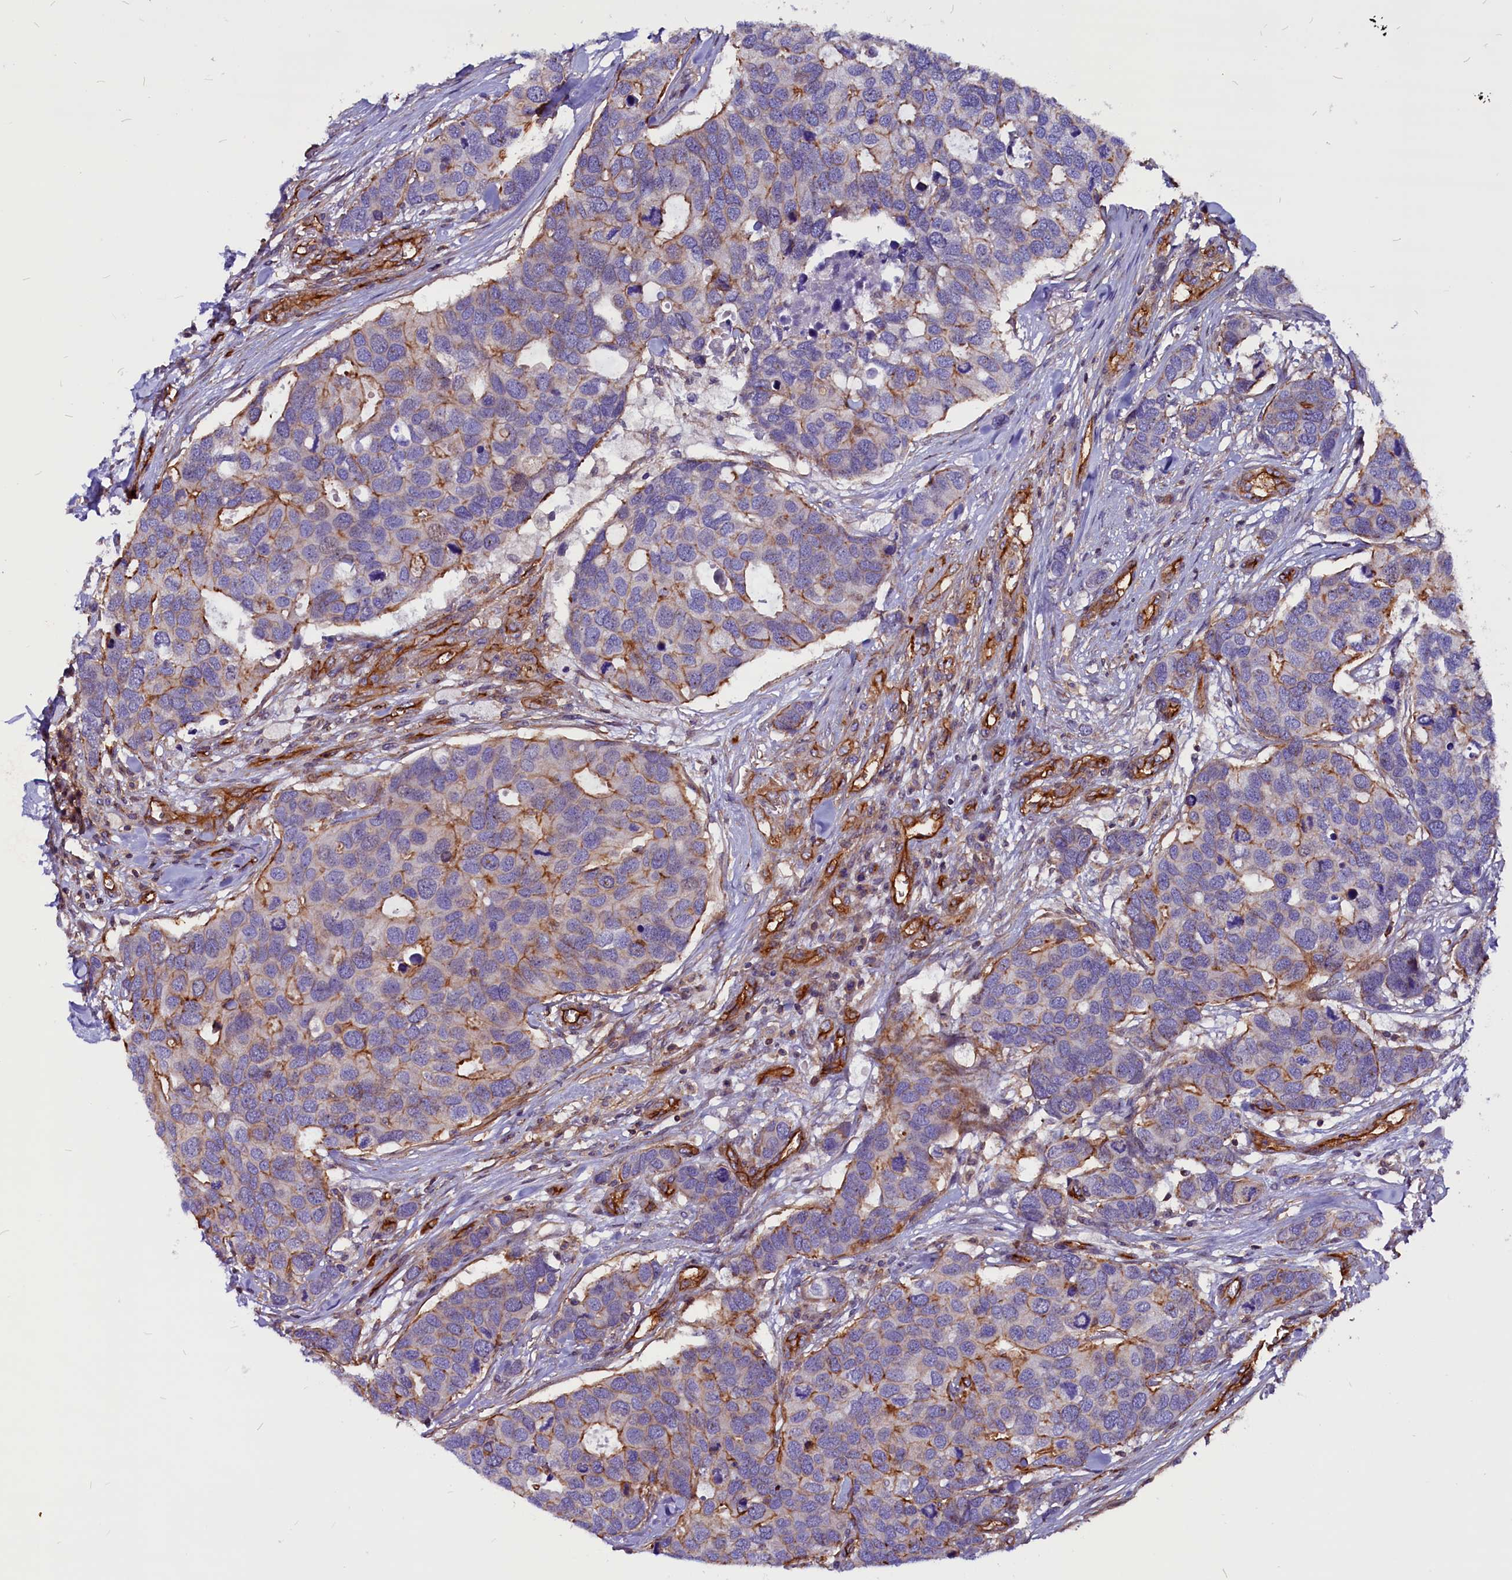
{"staining": {"intensity": "moderate", "quantity": "<25%", "location": "cytoplasmic/membranous"}, "tissue": "breast cancer", "cell_type": "Tumor cells", "image_type": "cancer", "snomed": [{"axis": "morphology", "description": "Duct carcinoma"}, {"axis": "topography", "description": "Breast"}], "caption": "Brown immunohistochemical staining in human intraductal carcinoma (breast) demonstrates moderate cytoplasmic/membranous staining in approximately <25% of tumor cells.", "gene": "ZNF749", "patient": {"sex": "female", "age": 83}}